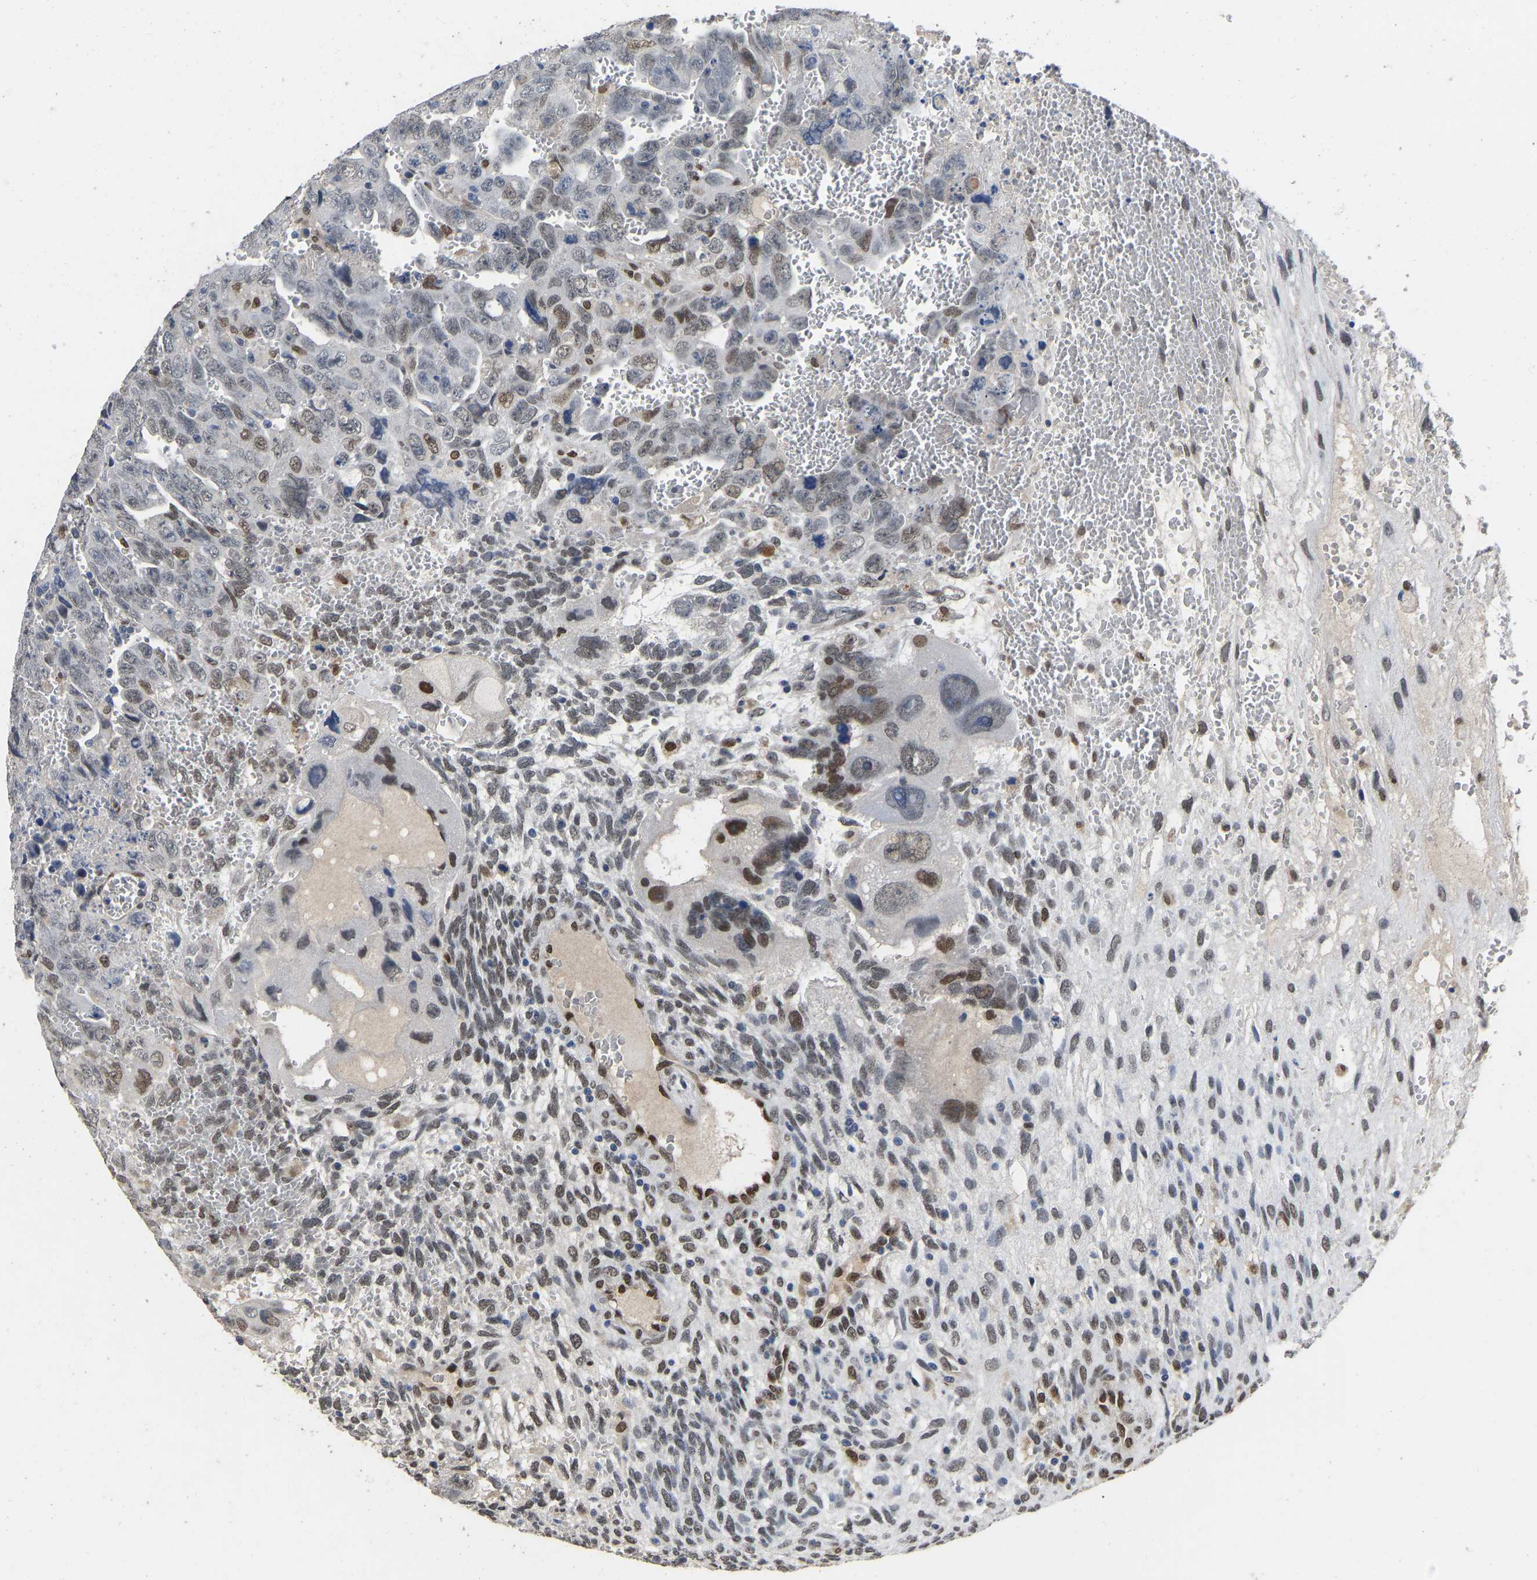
{"staining": {"intensity": "moderate", "quantity": "<25%", "location": "nuclear"}, "tissue": "testis cancer", "cell_type": "Tumor cells", "image_type": "cancer", "snomed": [{"axis": "morphology", "description": "Carcinoma, Embryonal, NOS"}, {"axis": "topography", "description": "Testis"}], "caption": "A brown stain shows moderate nuclear staining of a protein in testis cancer (embryonal carcinoma) tumor cells.", "gene": "QKI", "patient": {"sex": "male", "age": 28}}